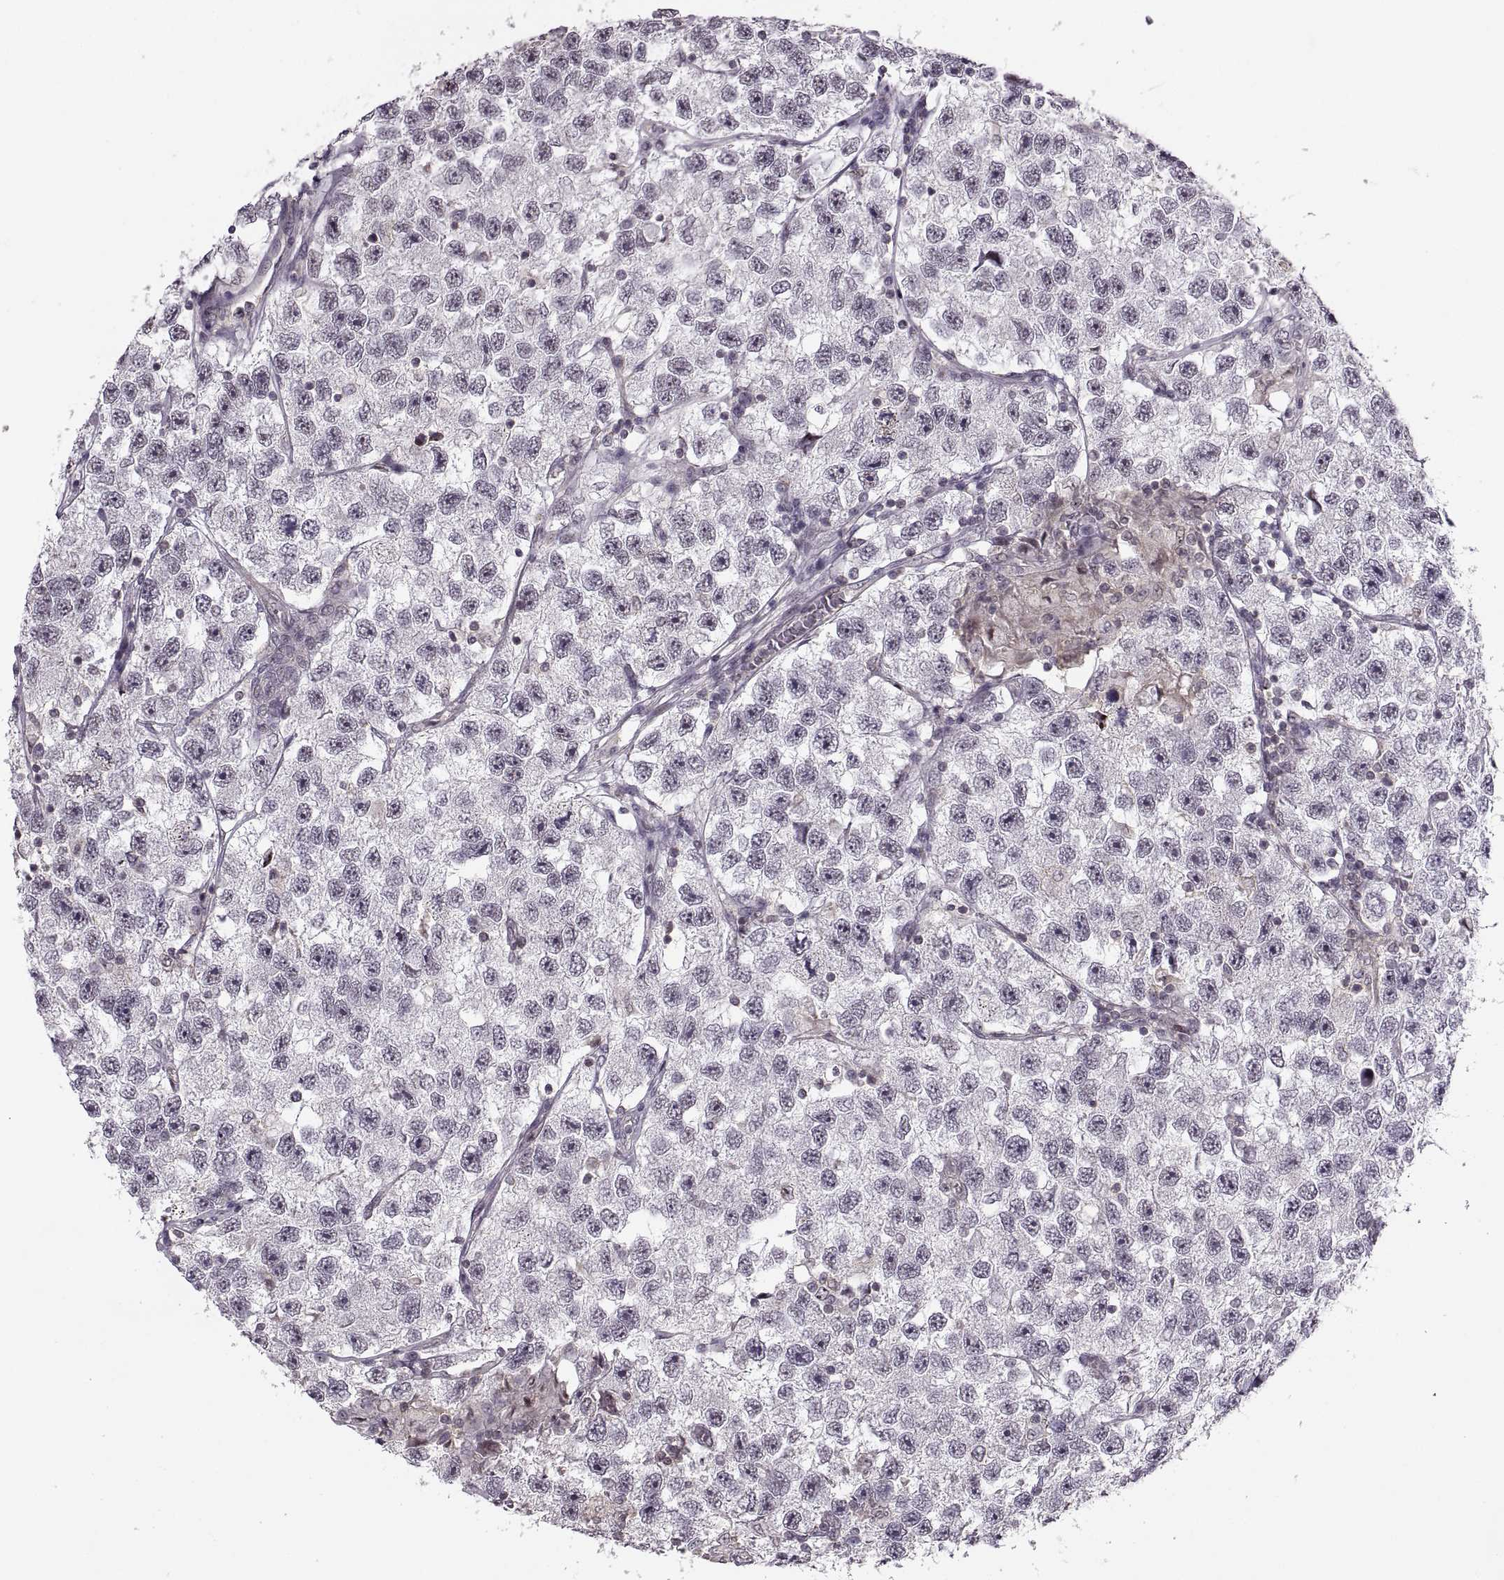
{"staining": {"intensity": "negative", "quantity": "none", "location": "none"}, "tissue": "testis cancer", "cell_type": "Tumor cells", "image_type": "cancer", "snomed": [{"axis": "morphology", "description": "Seminoma, NOS"}, {"axis": "topography", "description": "Testis"}], "caption": "Image shows no significant protein expression in tumor cells of testis cancer (seminoma). (Stains: DAB IHC with hematoxylin counter stain, Microscopy: brightfield microscopy at high magnification).", "gene": "LUZP2", "patient": {"sex": "male", "age": 26}}